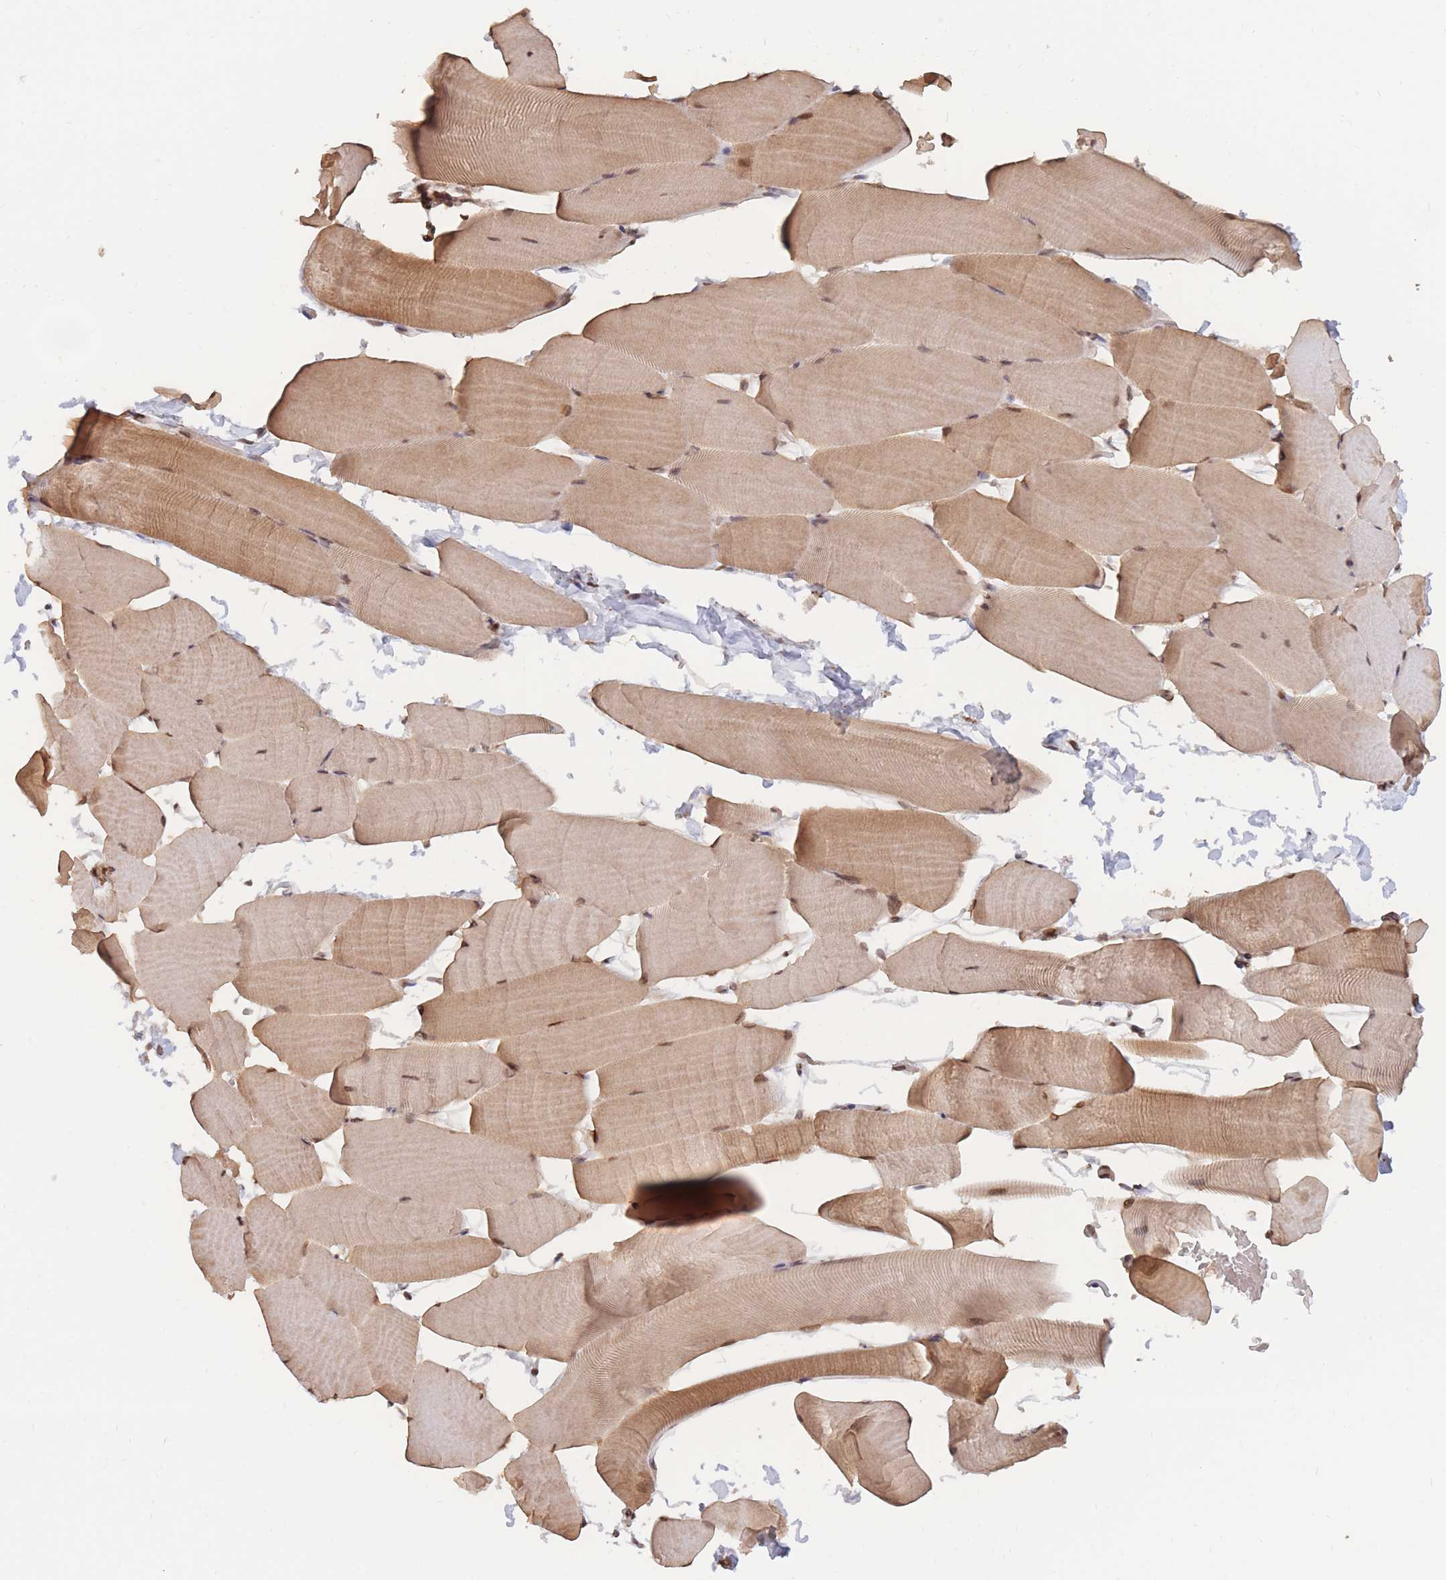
{"staining": {"intensity": "moderate", "quantity": ">75%", "location": "cytoplasmic/membranous,nuclear"}, "tissue": "skeletal muscle", "cell_type": "Myocytes", "image_type": "normal", "snomed": [{"axis": "morphology", "description": "Normal tissue, NOS"}, {"axis": "topography", "description": "Skeletal muscle"}], "caption": "Immunohistochemical staining of unremarkable human skeletal muscle exhibits >75% levels of moderate cytoplasmic/membranous,nuclear protein expression in about >75% of myocytes. (DAB (3,3'-diaminobenzidine) = brown stain, brightfield microscopy at high magnification).", "gene": "SRA1", "patient": {"sex": "male", "age": 25}}